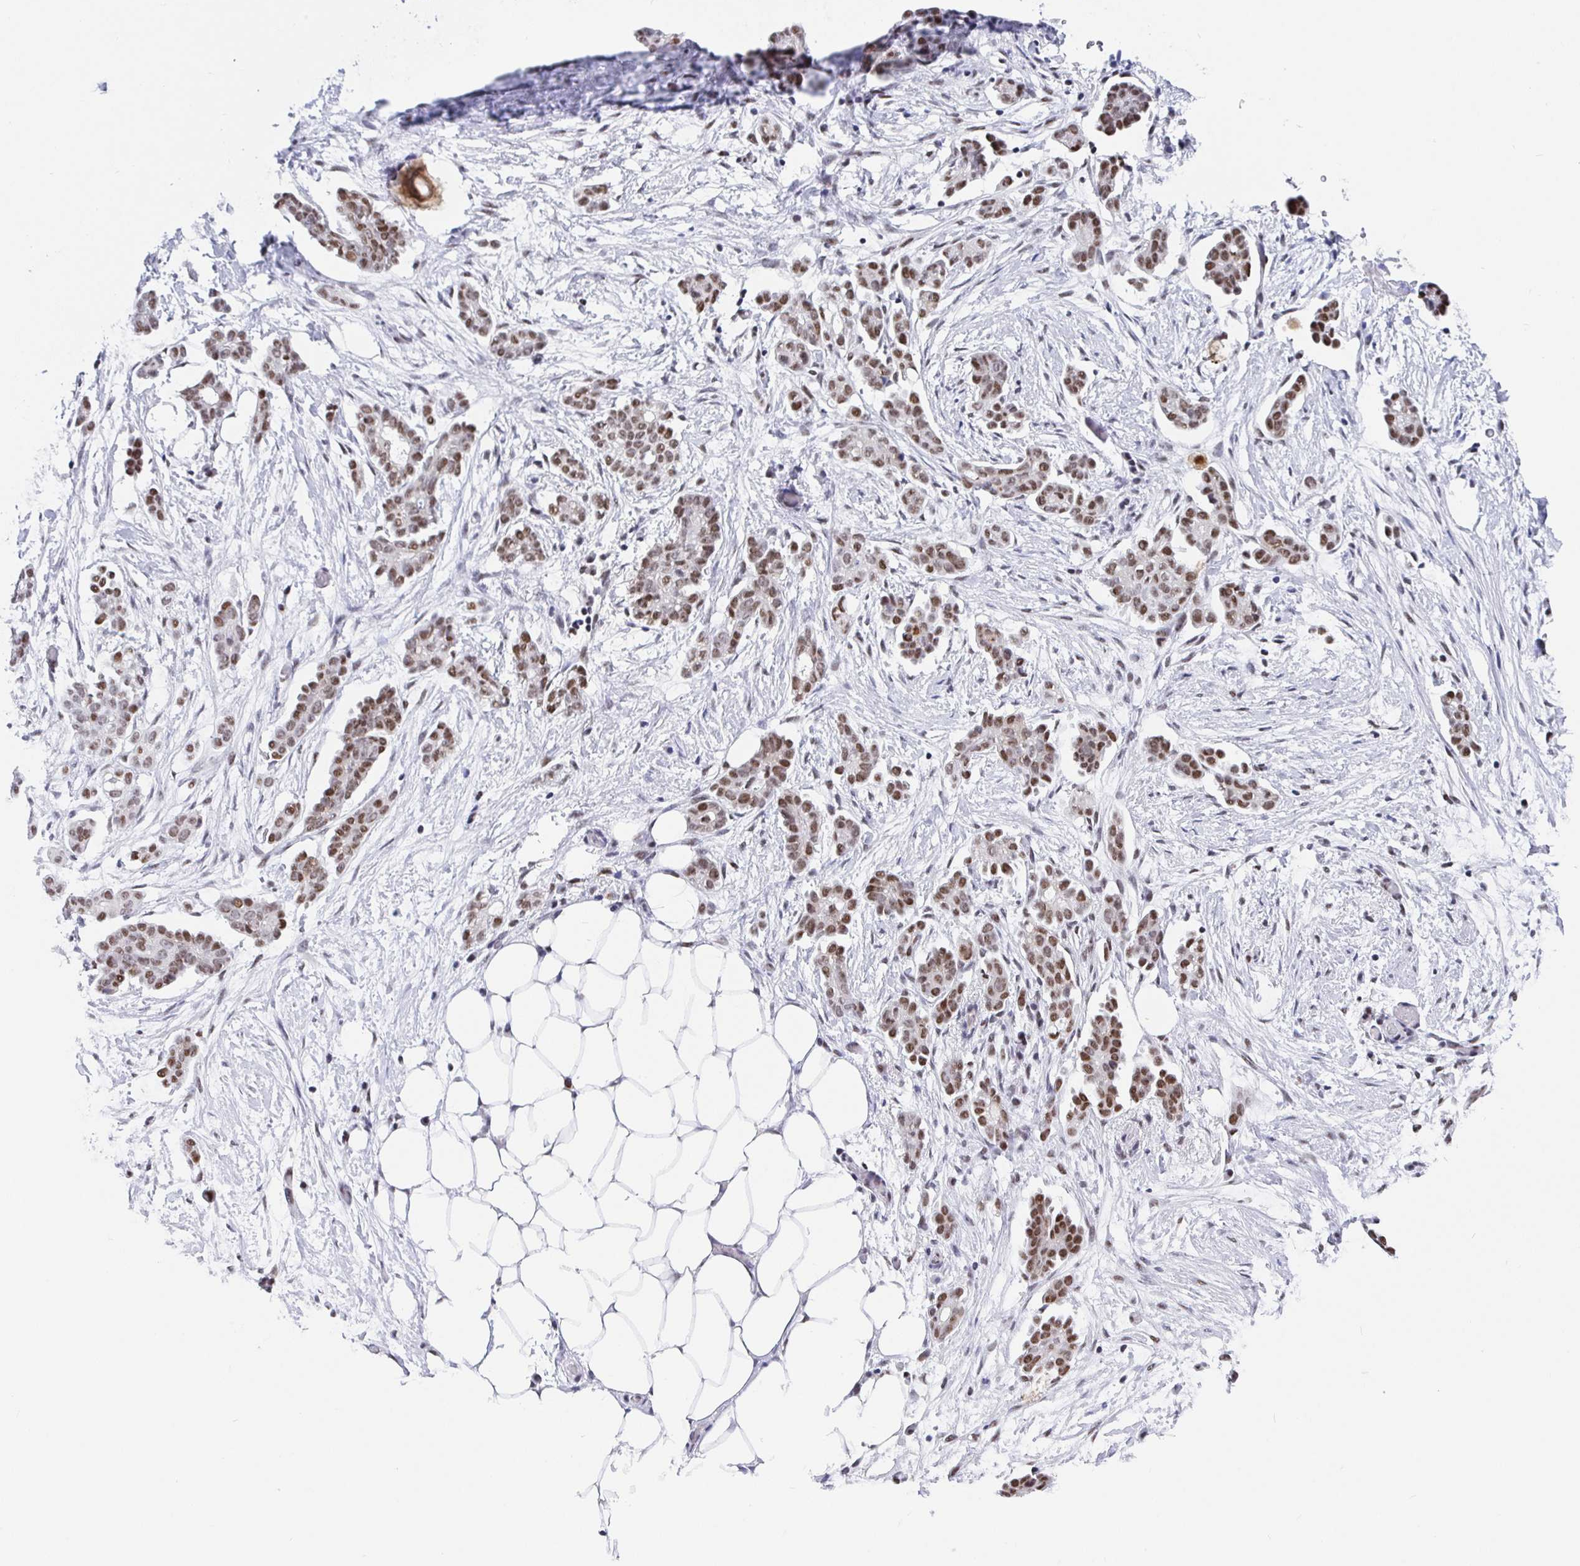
{"staining": {"intensity": "moderate", "quantity": ">75%", "location": "nuclear"}, "tissue": "ovarian cancer", "cell_type": "Tumor cells", "image_type": "cancer", "snomed": [{"axis": "morphology", "description": "Cystadenocarcinoma, serous, NOS"}, {"axis": "topography", "description": "Ovary"}], "caption": "Protein expression analysis of ovarian cancer demonstrates moderate nuclear expression in approximately >75% of tumor cells.", "gene": "SETD5", "patient": {"sex": "female", "age": 50}}